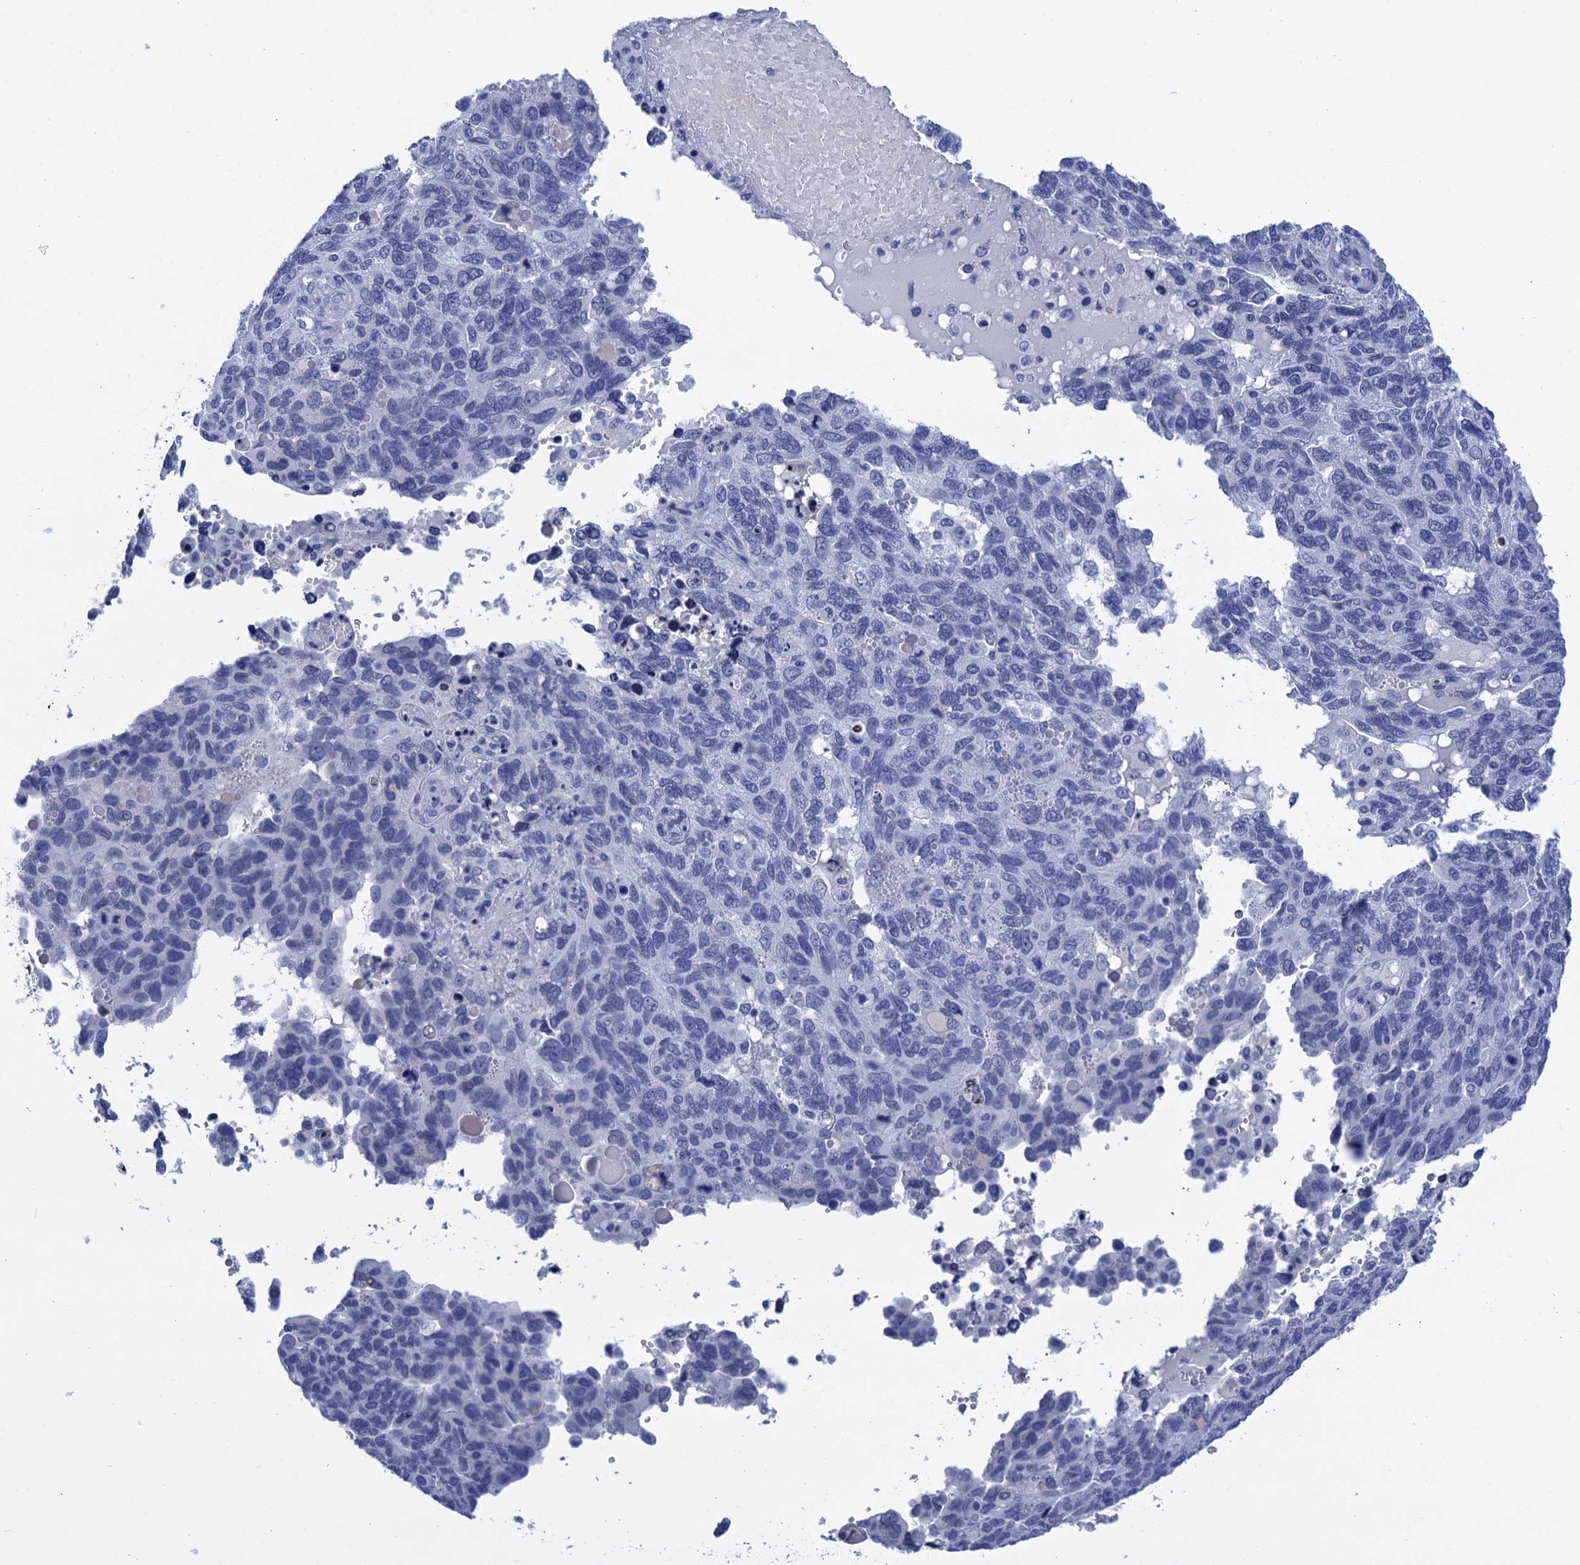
{"staining": {"intensity": "negative", "quantity": "none", "location": "none"}, "tissue": "endometrial cancer", "cell_type": "Tumor cells", "image_type": "cancer", "snomed": [{"axis": "morphology", "description": "Adenocarcinoma, NOS"}, {"axis": "topography", "description": "Endometrium"}], "caption": "A histopathology image of human adenocarcinoma (endometrial) is negative for staining in tumor cells.", "gene": "METTL25", "patient": {"sex": "female", "age": 66}}